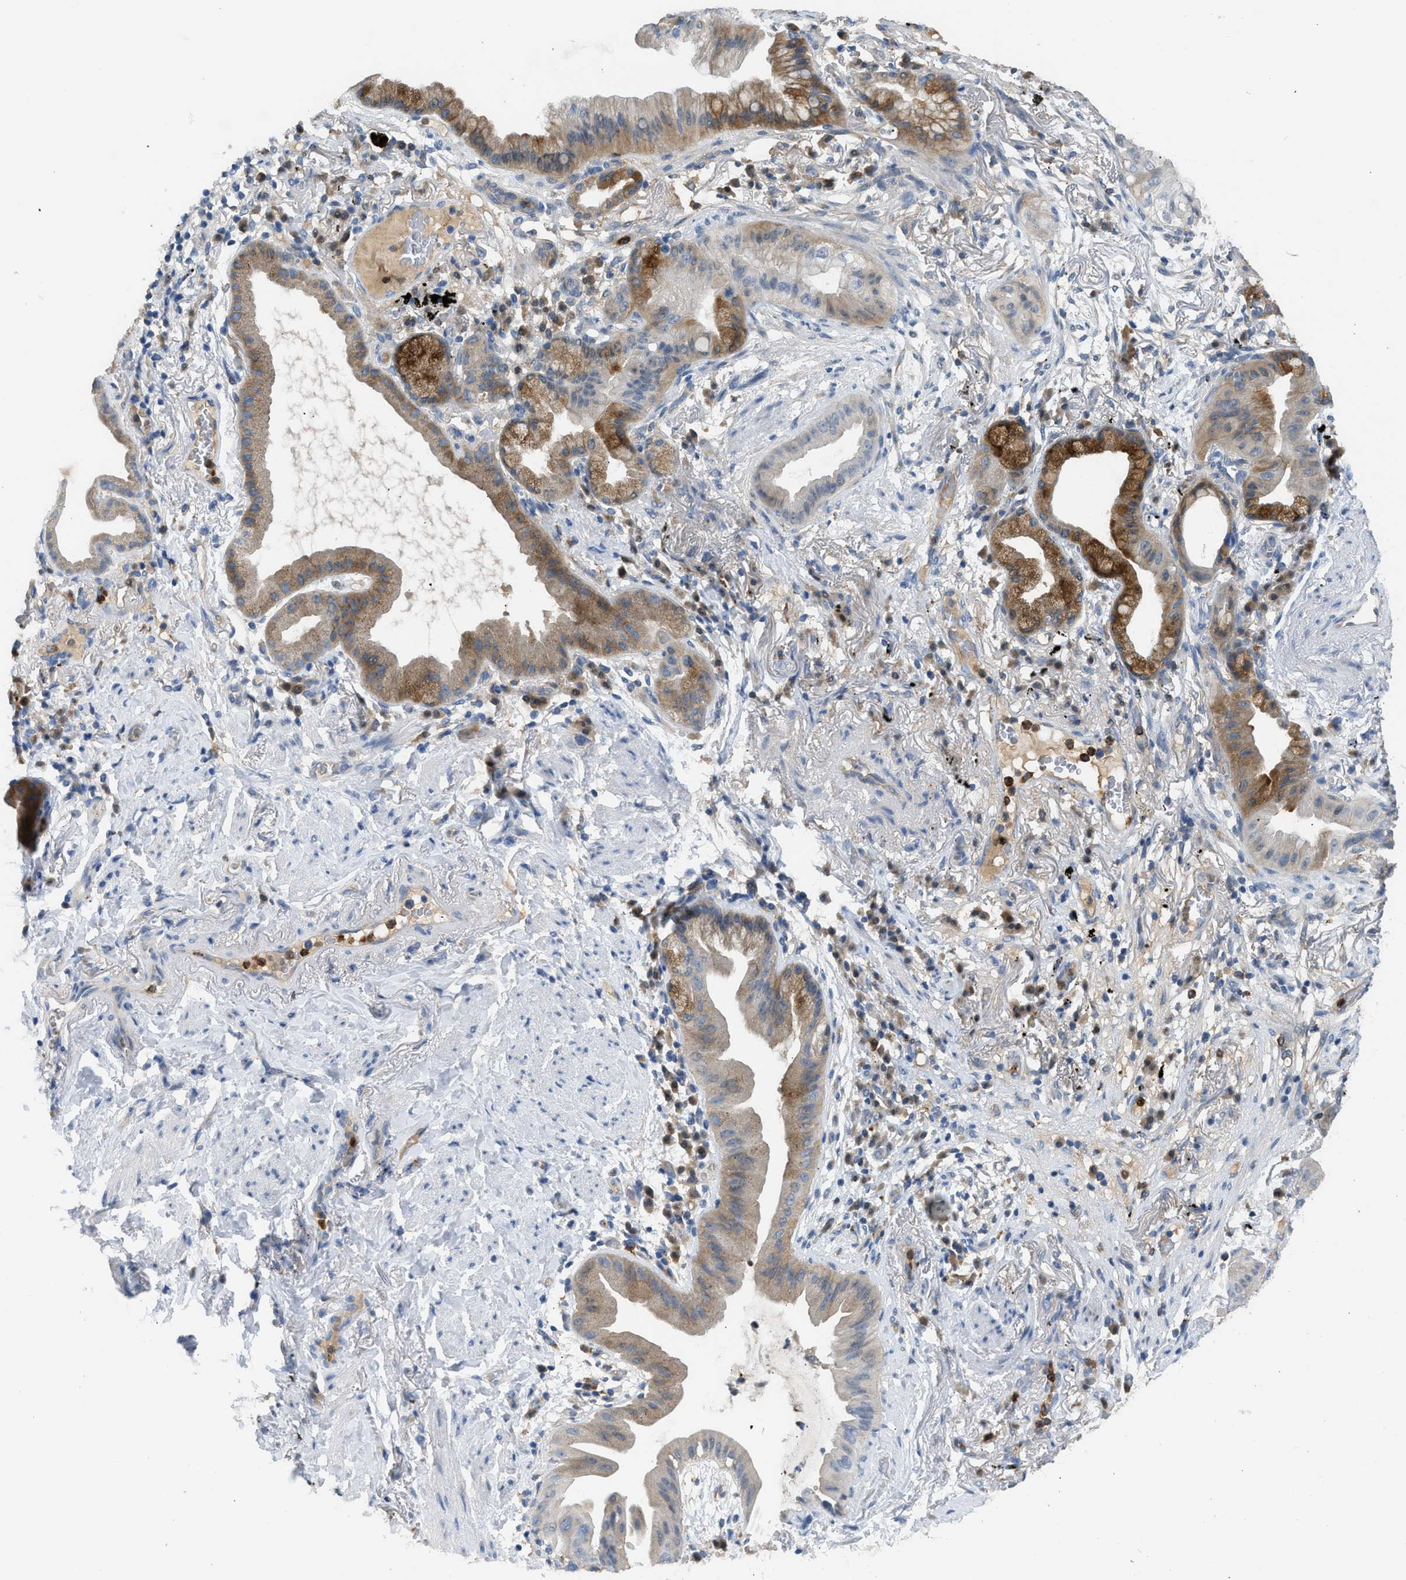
{"staining": {"intensity": "strong", "quantity": "25%-75%", "location": "cytoplasmic/membranous"}, "tissue": "lung cancer", "cell_type": "Tumor cells", "image_type": "cancer", "snomed": [{"axis": "morphology", "description": "Normal tissue, NOS"}, {"axis": "morphology", "description": "Adenocarcinoma, NOS"}, {"axis": "topography", "description": "Bronchus"}, {"axis": "topography", "description": "Lung"}], "caption": "Adenocarcinoma (lung) stained with immunohistochemistry (IHC) exhibits strong cytoplasmic/membranous staining in approximately 25%-75% of tumor cells.", "gene": "RHBDF2", "patient": {"sex": "female", "age": 70}}